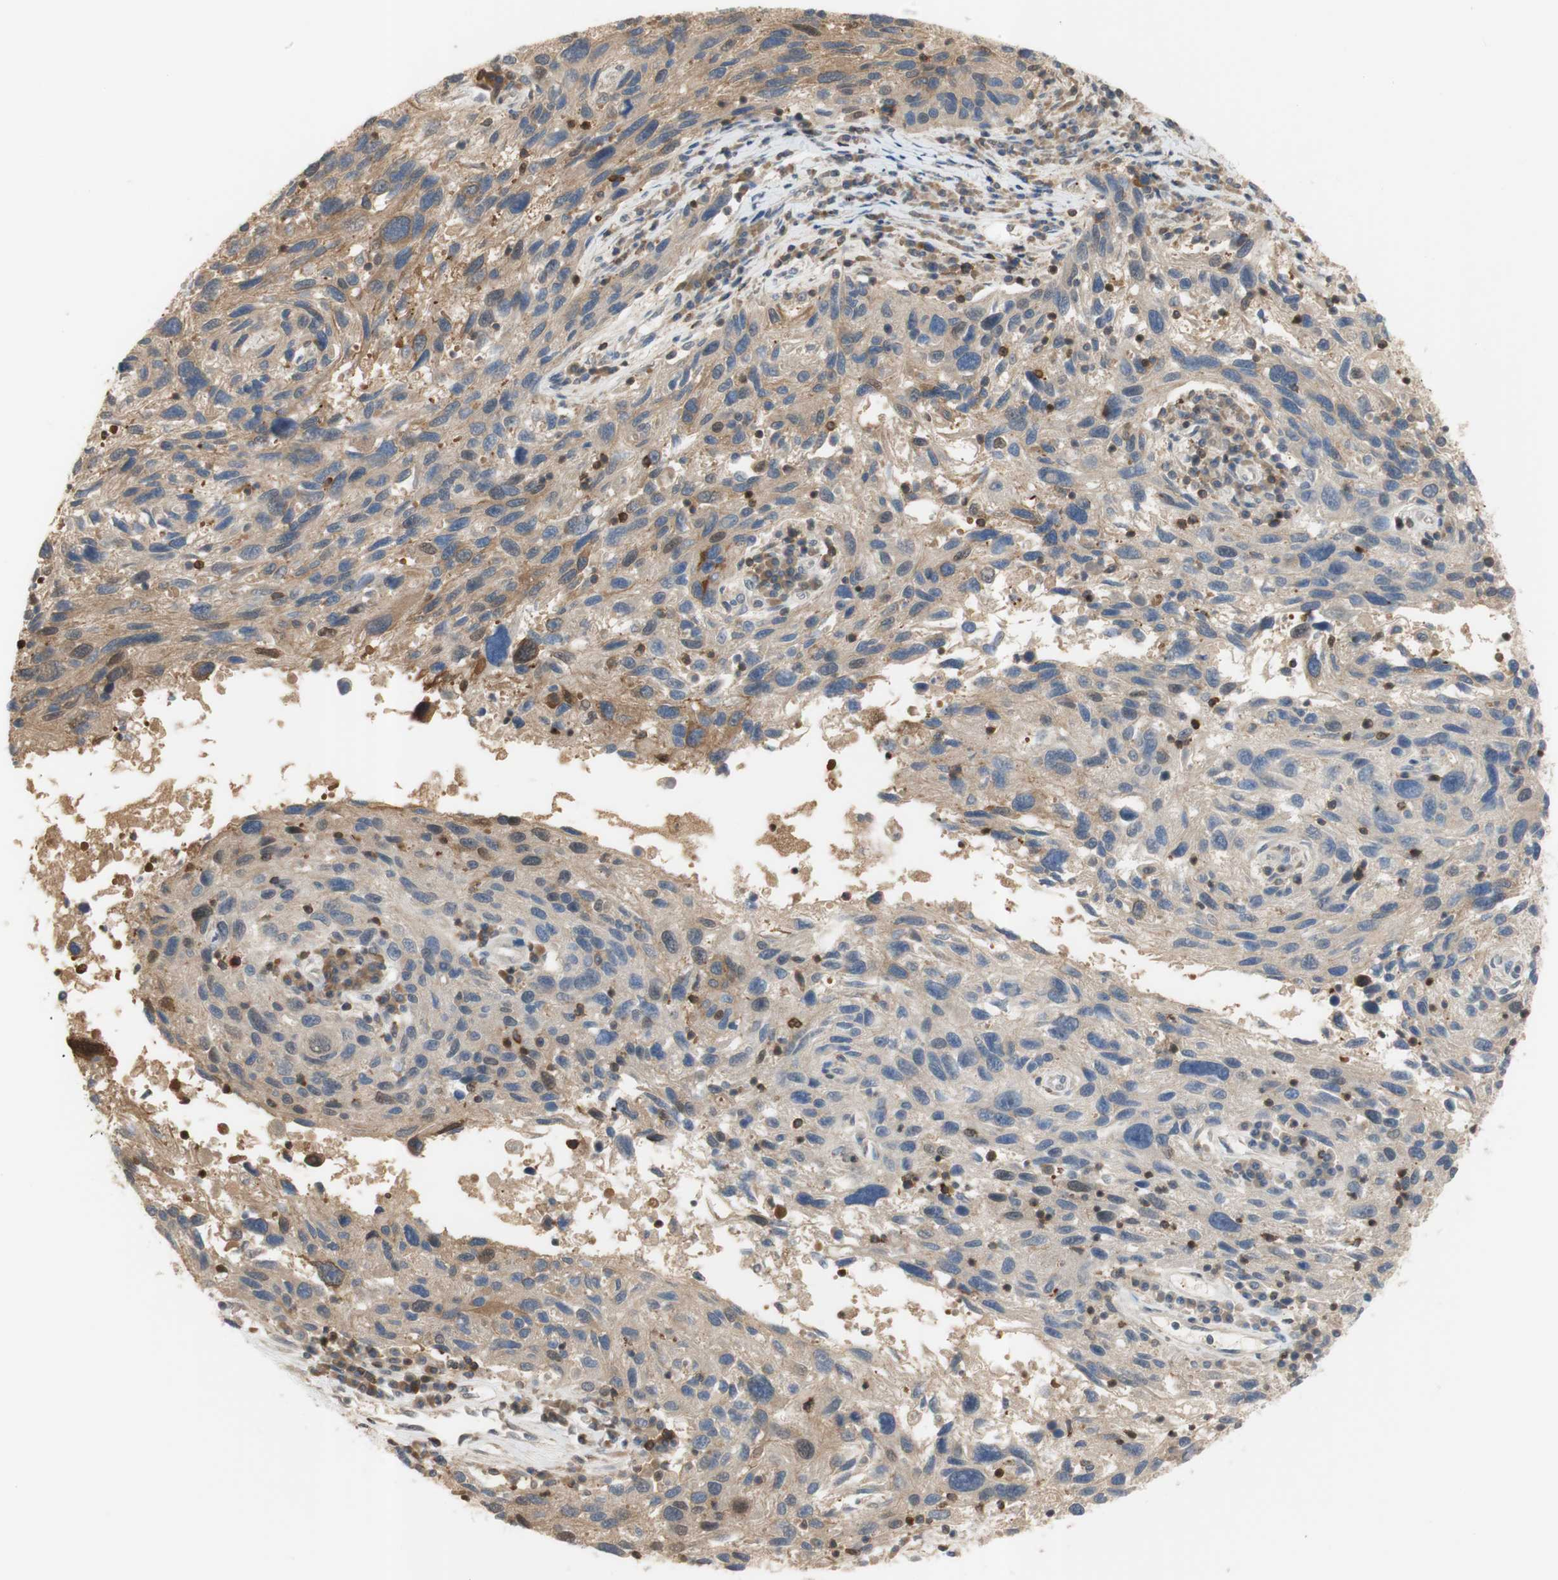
{"staining": {"intensity": "weak", "quantity": ">75%", "location": "cytoplasmic/membranous"}, "tissue": "melanoma", "cell_type": "Tumor cells", "image_type": "cancer", "snomed": [{"axis": "morphology", "description": "Malignant melanoma, NOS"}, {"axis": "topography", "description": "Skin"}], "caption": "Malignant melanoma tissue exhibits weak cytoplasmic/membranous expression in about >75% of tumor cells, visualized by immunohistochemistry.", "gene": "NAP1L4", "patient": {"sex": "male", "age": 53}}